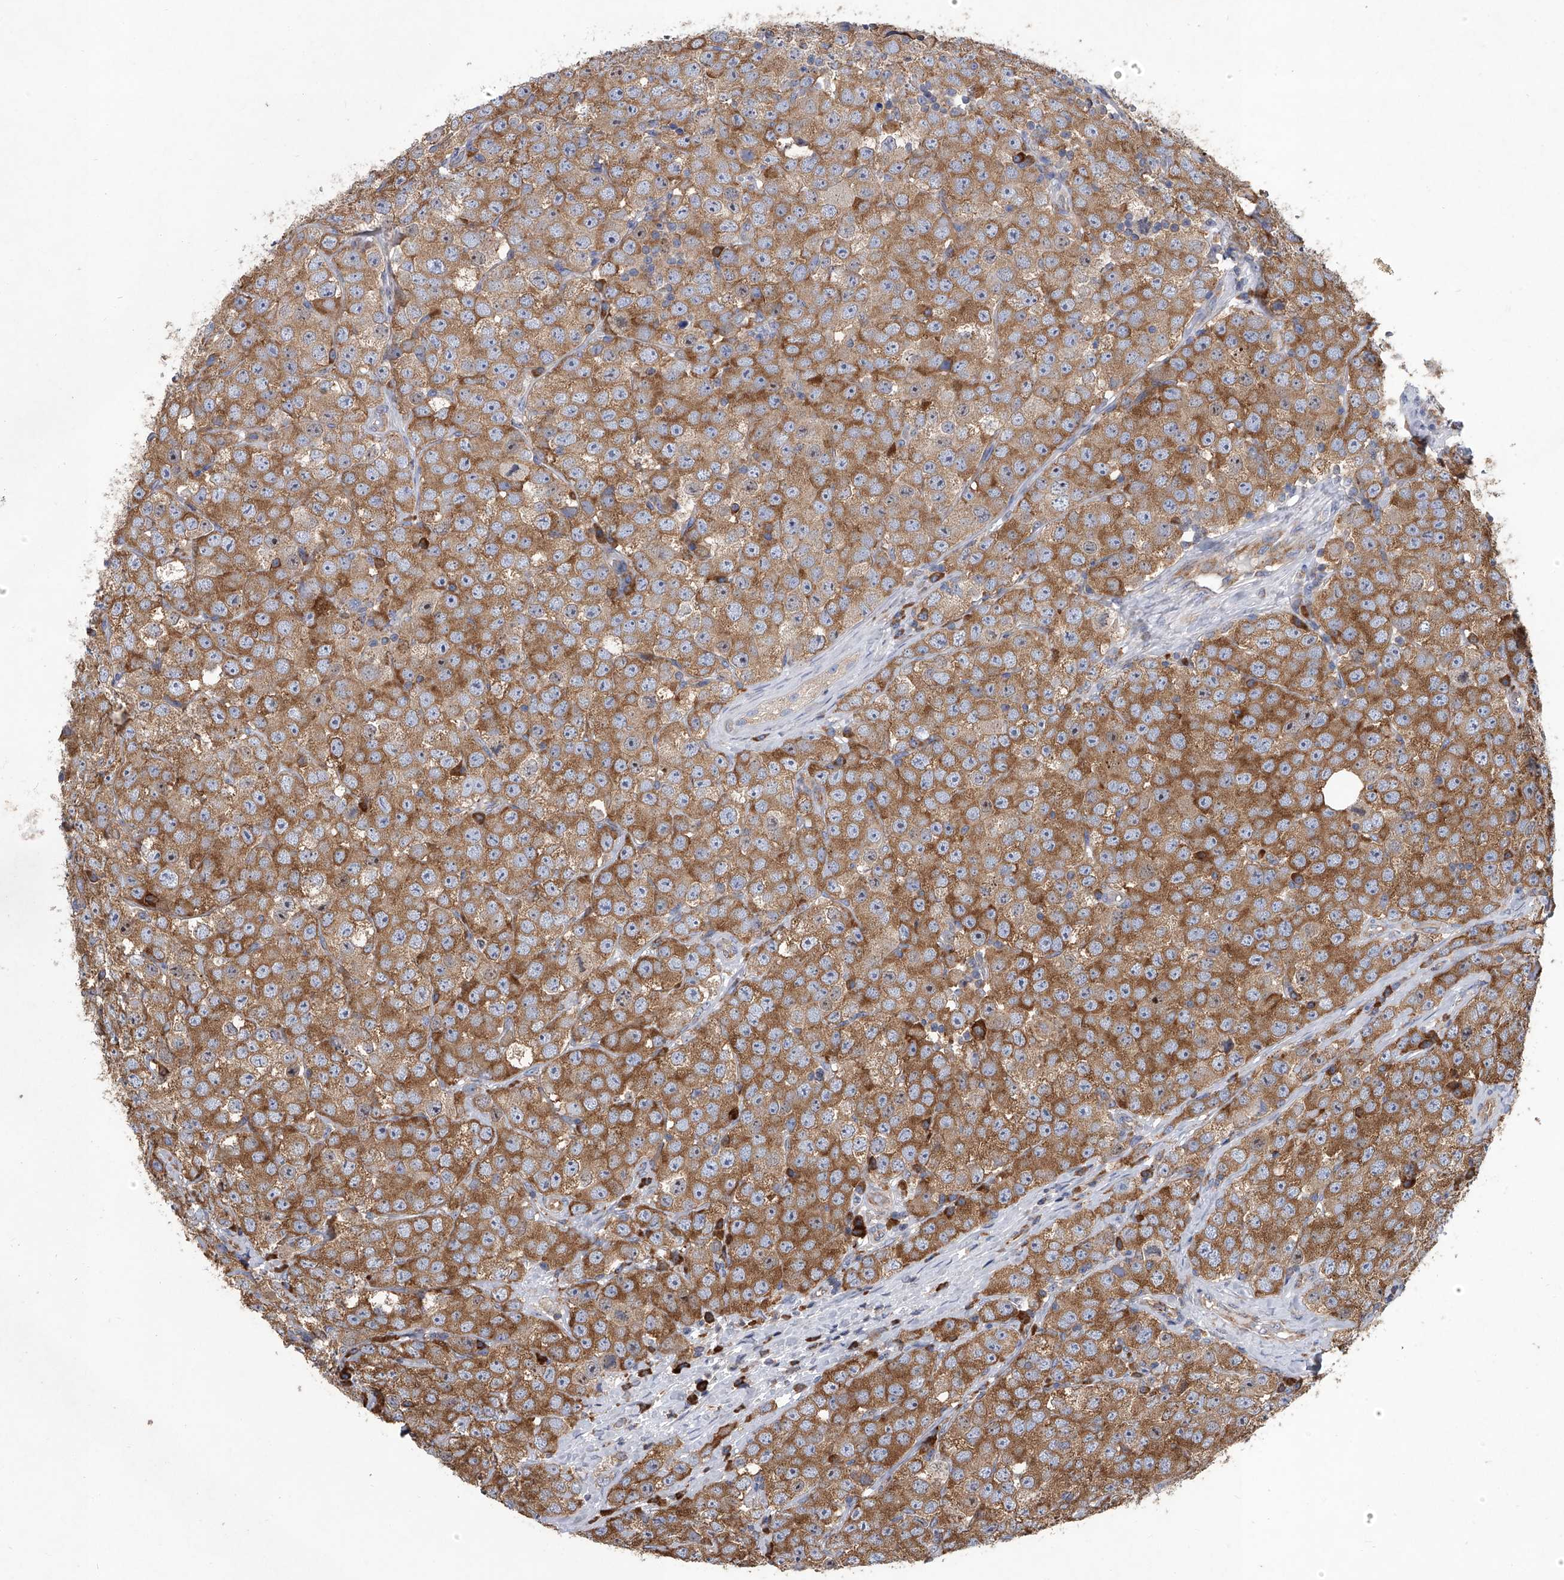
{"staining": {"intensity": "moderate", "quantity": ">75%", "location": "cytoplasmic/membranous"}, "tissue": "testis cancer", "cell_type": "Tumor cells", "image_type": "cancer", "snomed": [{"axis": "morphology", "description": "Seminoma, NOS"}, {"axis": "topography", "description": "Testis"}], "caption": "An IHC image of neoplastic tissue is shown. Protein staining in brown highlights moderate cytoplasmic/membranous positivity in seminoma (testis) within tumor cells.", "gene": "EIF2S2", "patient": {"sex": "male", "age": 28}}